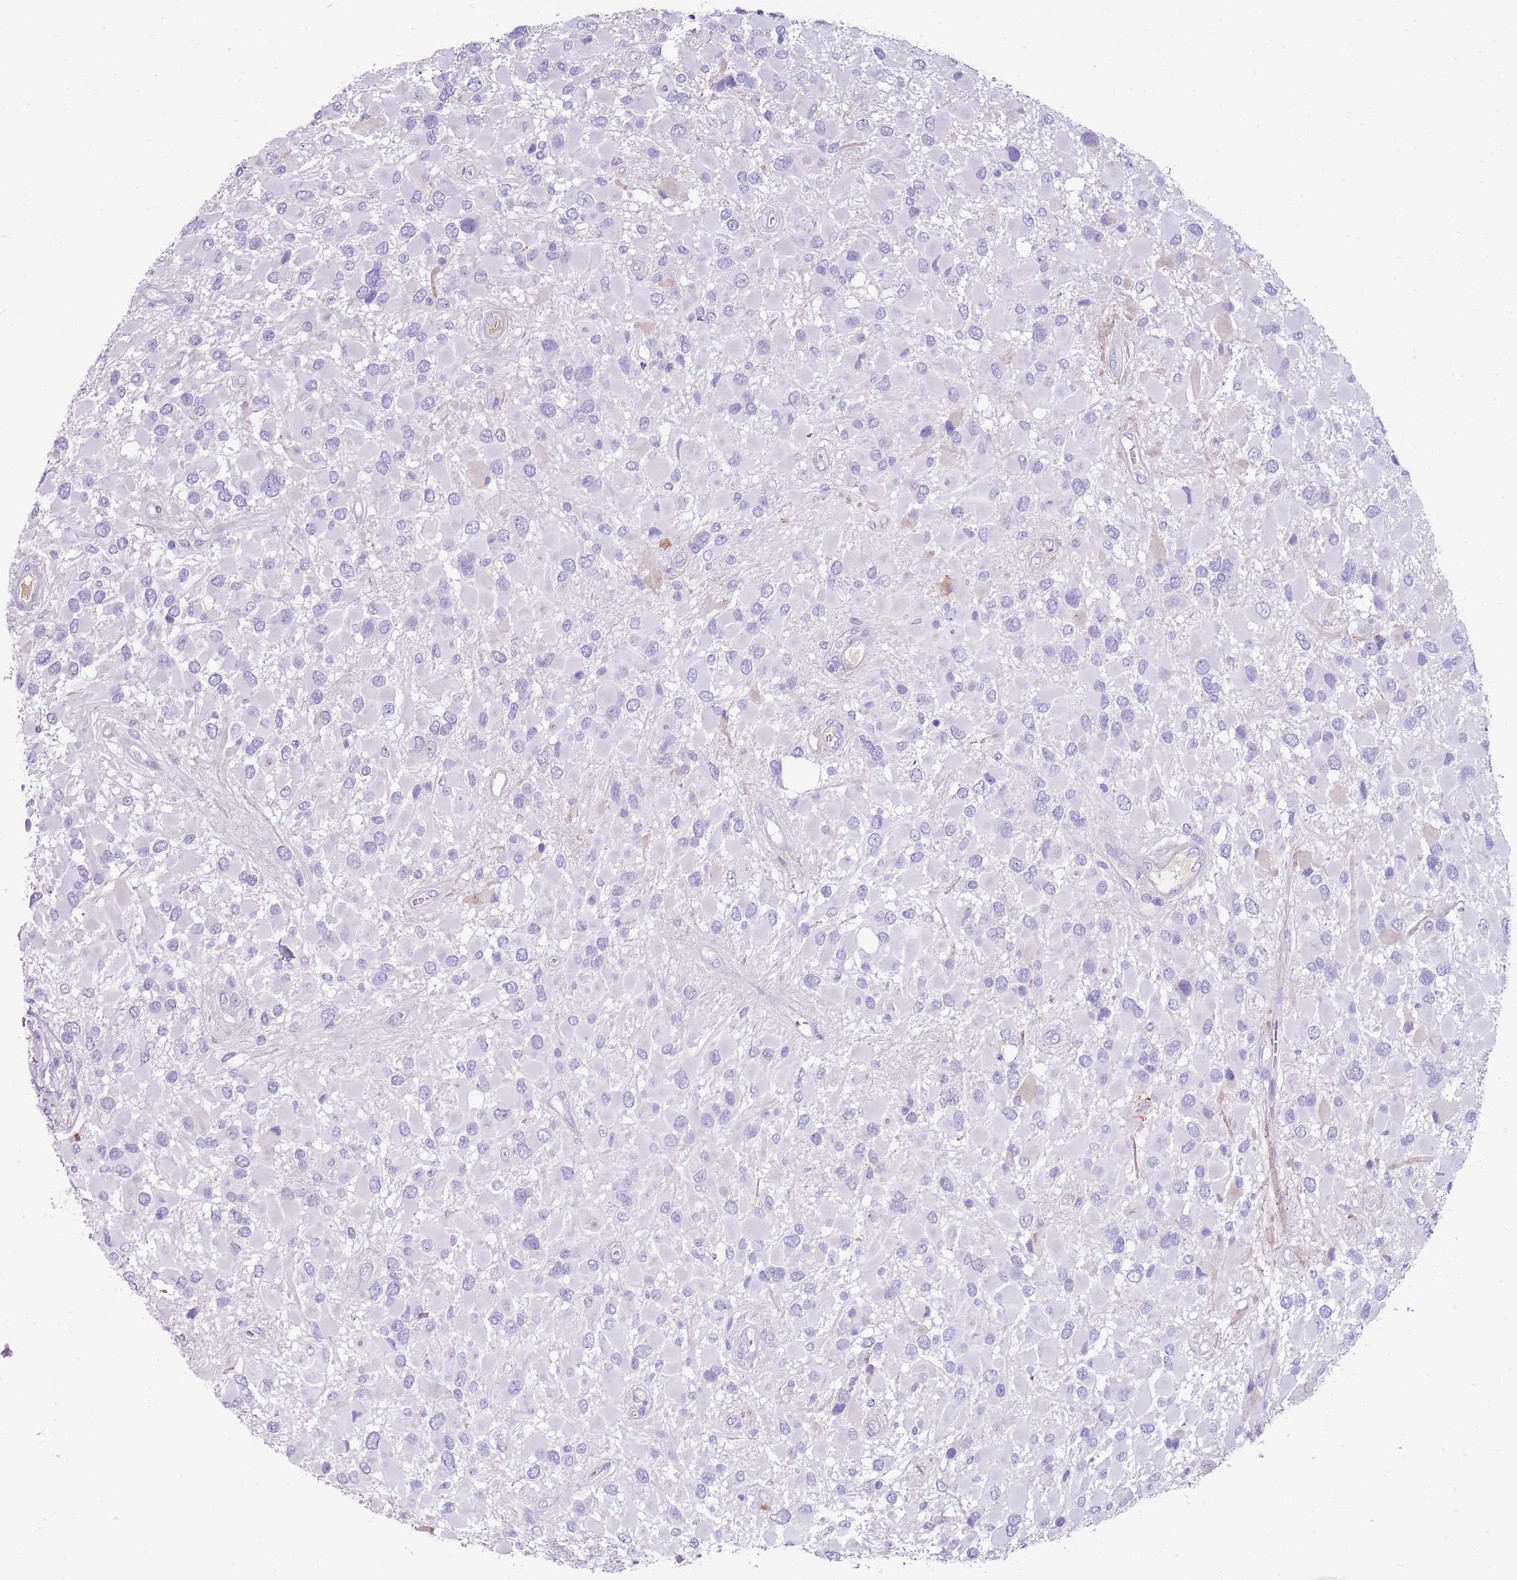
{"staining": {"intensity": "negative", "quantity": "none", "location": "none"}, "tissue": "glioma", "cell_type": "Tumor cells", "image_type": "cancer", "snomed": [{"axis": "morphology", "description": "Glioma, malignant, High grade"}, {"axis": "topography", "description": "Brain"}], "caption": "Photomicrograph shows no protein staining in tumor cells of glioma tissue.", "gene": "IGKV3D-11", "patient": {"sex": "male", "age": 53}}